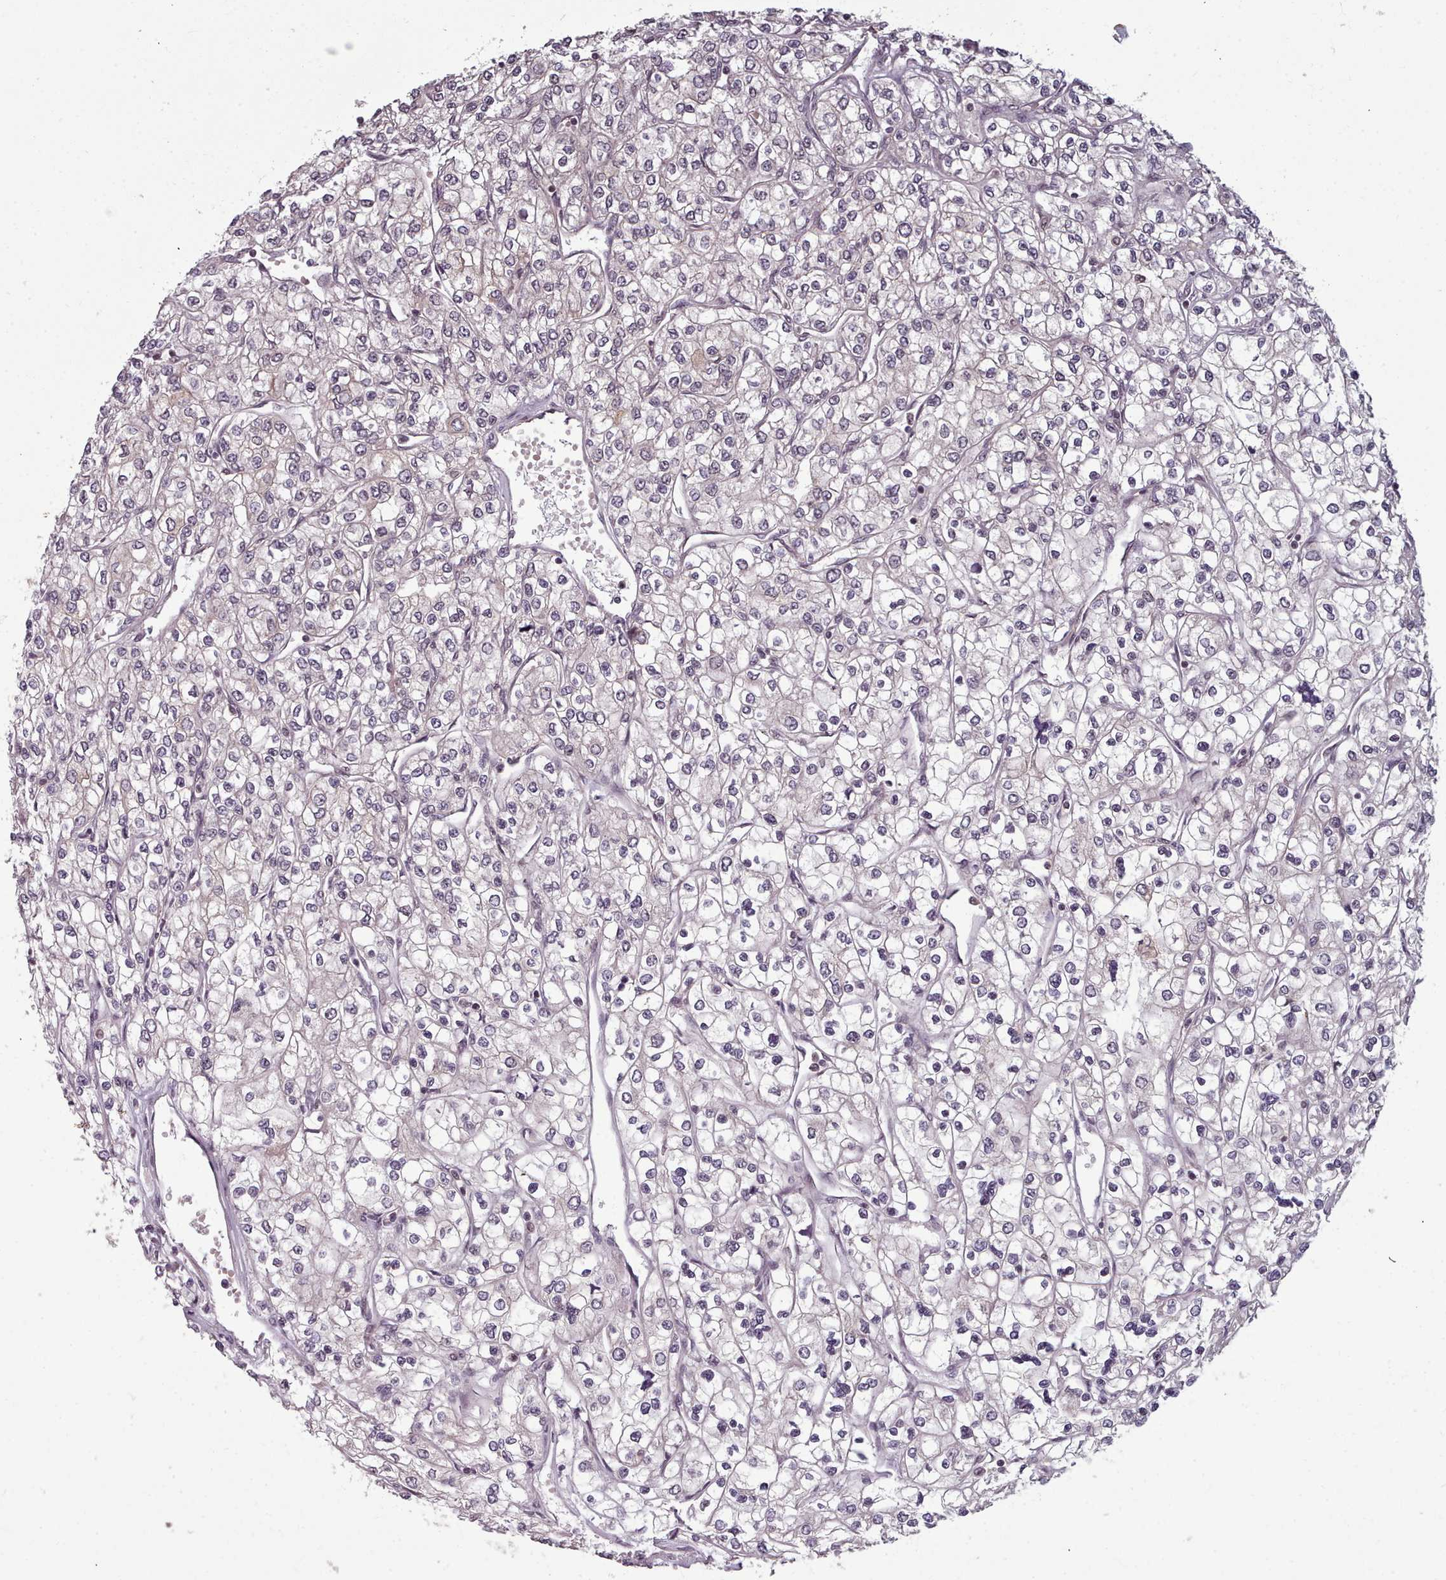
{"staining": {"intensity": "weak", "quantity": "<25%", "location": "nuclear"}, "tissue": "renal cancer", "cell_type": "Tumor cells", "image_type": "cancer", "snomed": [{"axis": "morphology", "description": "Adenocarcinoma, NOS"}, {"axis": "topography", "description": "Kidney"}], "caption": "High magnification brightfield microscopy of adenocarcinoma (renal) stained with DAB (brown) and counterstained with hematoxylin (blue): tumor cells show no significant staining. (Stains: DAB immunohistochemistry (IHC) with hematoxylin counter stain, Microscopy: brightfield microscopy at high magnification).", "gene": "DHX8", "patient": {"sex": "male", "age": 80}}